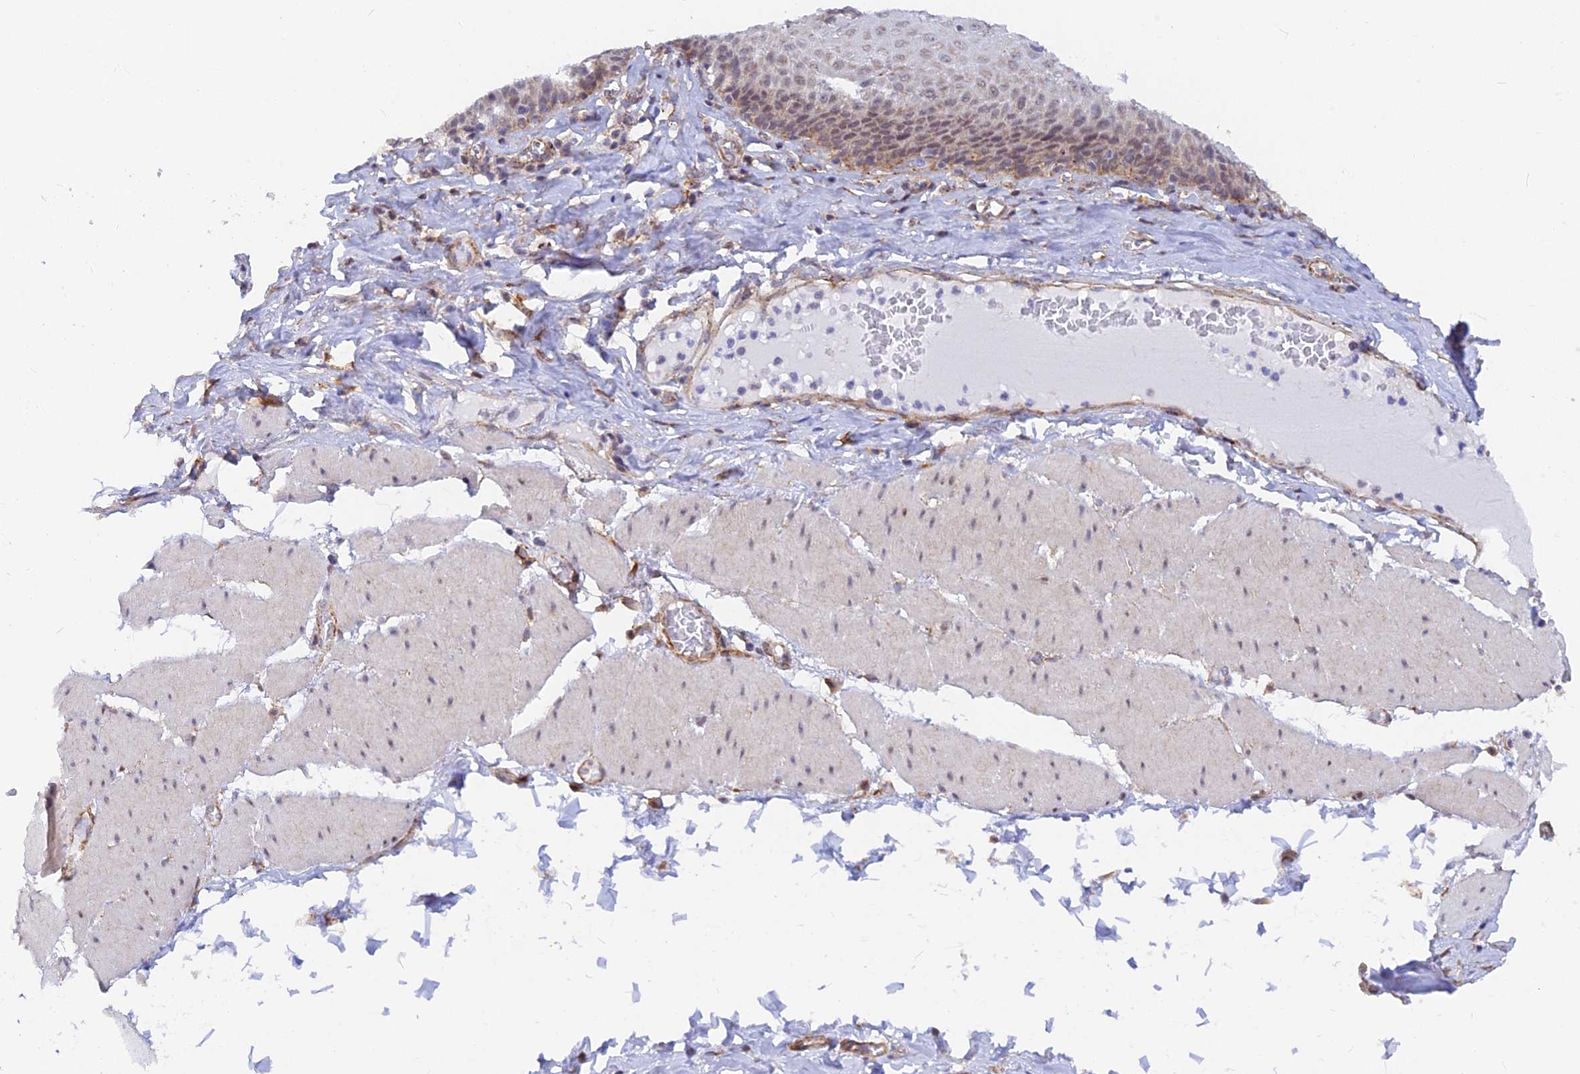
{"staining": {"intensity": "moderate", "quantity": "25%-75%", "location": "nuclear"}, "tissue": "esophagus", "cell_type": "Squamous epithelial cells", "image_type": "normal", "snomed": [{"axis": "morphology", "description": "Normal tissue, NOS"}, {"axis": "topography", "description": "Esophagus"}], "caption": "This is an image of immunohistochemistry (IHC) staining of benign esophagus, which shows moderate staining in the nuclear of squamous epithelial cells.", "gene": "VSTM2L", "patient": {"sex": "male", "age": 60}}